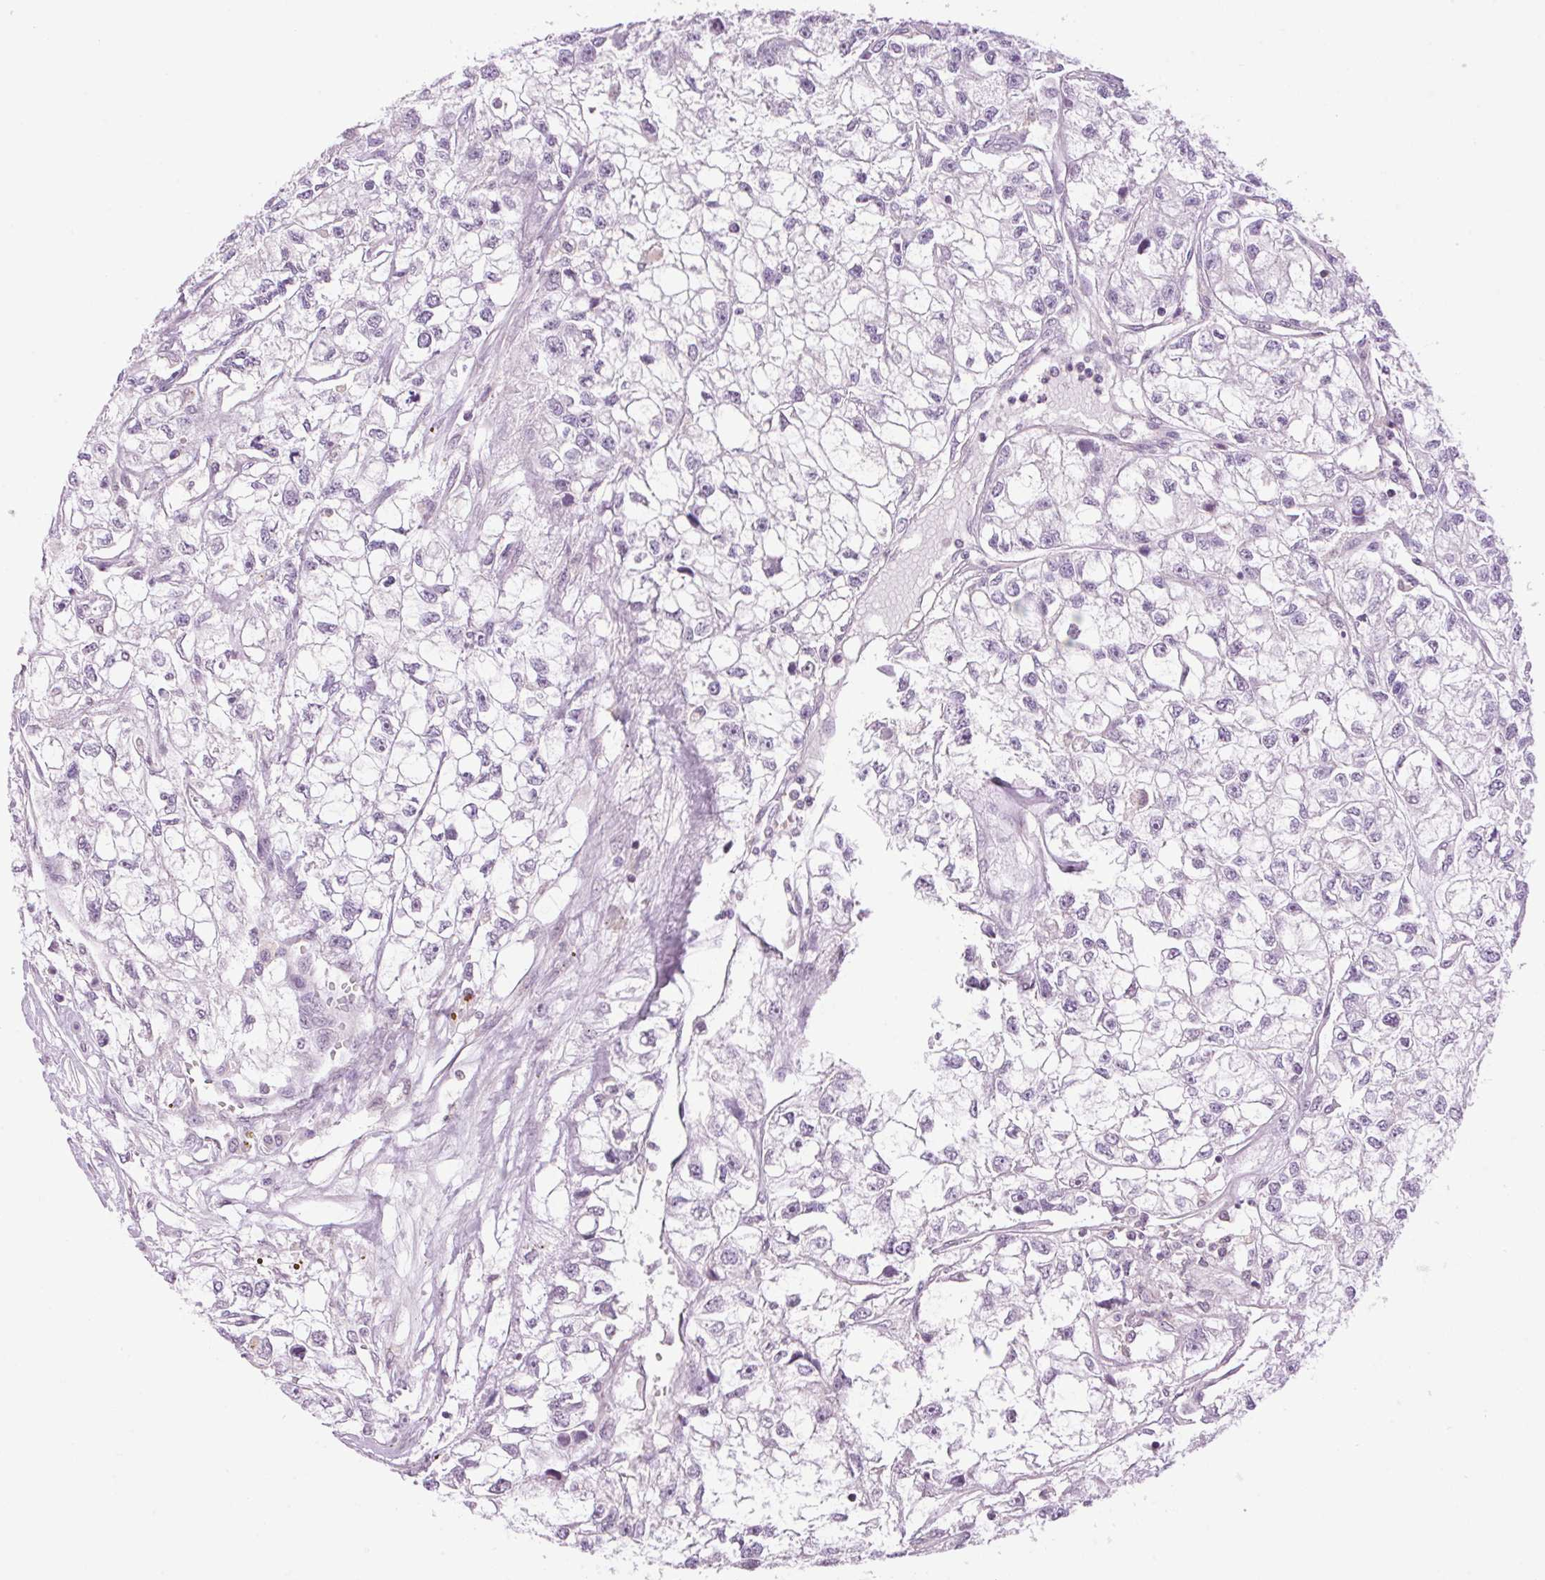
{"staining": {"intensity": "negative", "quantity": "none", "location": "none"}, "tissue": "renal cancer", "cell_type": "Tumor cells", "image_type": "cancer", "snomed": [{"axis": "morphology", "description": "Adenocarcinoma, NOS"}, {"axis": "topography", "description": "Kidney"}], "caption": "Immunohistochemistry of renal cancer (adenocarcinoma) exhibits no staining in tumor cells.", "gene": "SMIM13", "patient": {"sex": "male", "age": 56}}